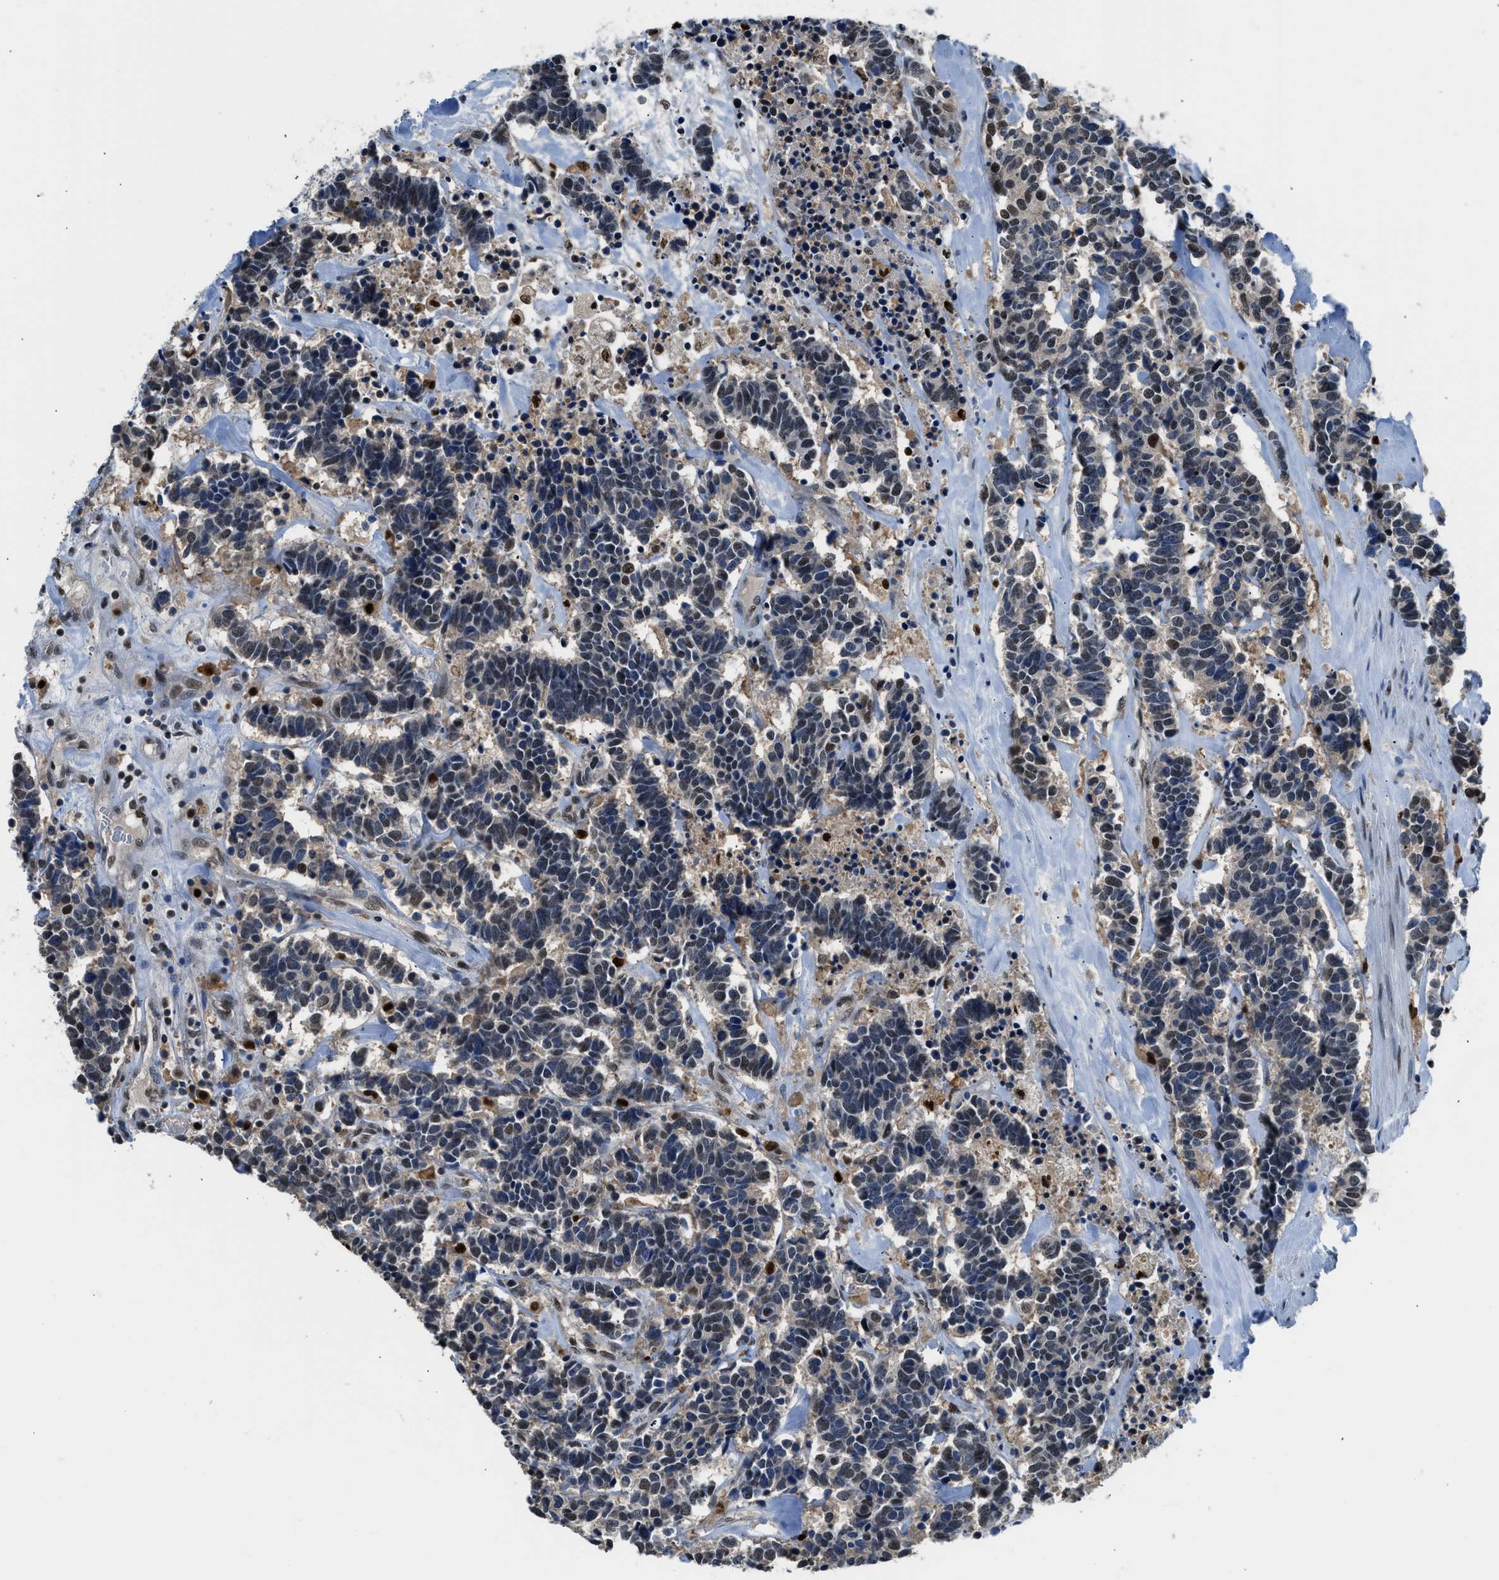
{"staining": {"intensity": "weak", "quantity": "<25%", "location": "nuclear"}, "tissue": "carcinoid", "cell_type": "Tumor cells", "image_type": "cancer", "snomed": [{"axis": "morphology", "description": "Carcinoma, NOS"}, {"axis": "morphology", "description": "Carcinoid, malignant, NOS"}, {"axis": "topography", "description": "Urinary bladder"}], "caption": "High magnification brightfield microscopy of carcinoid stained with DAB (brown) and counterstained with hematoxylin (blue): tumor cells show no significant positivity.", "gene": "ALX1", "patient": {"sex": "male", "age": 57}}